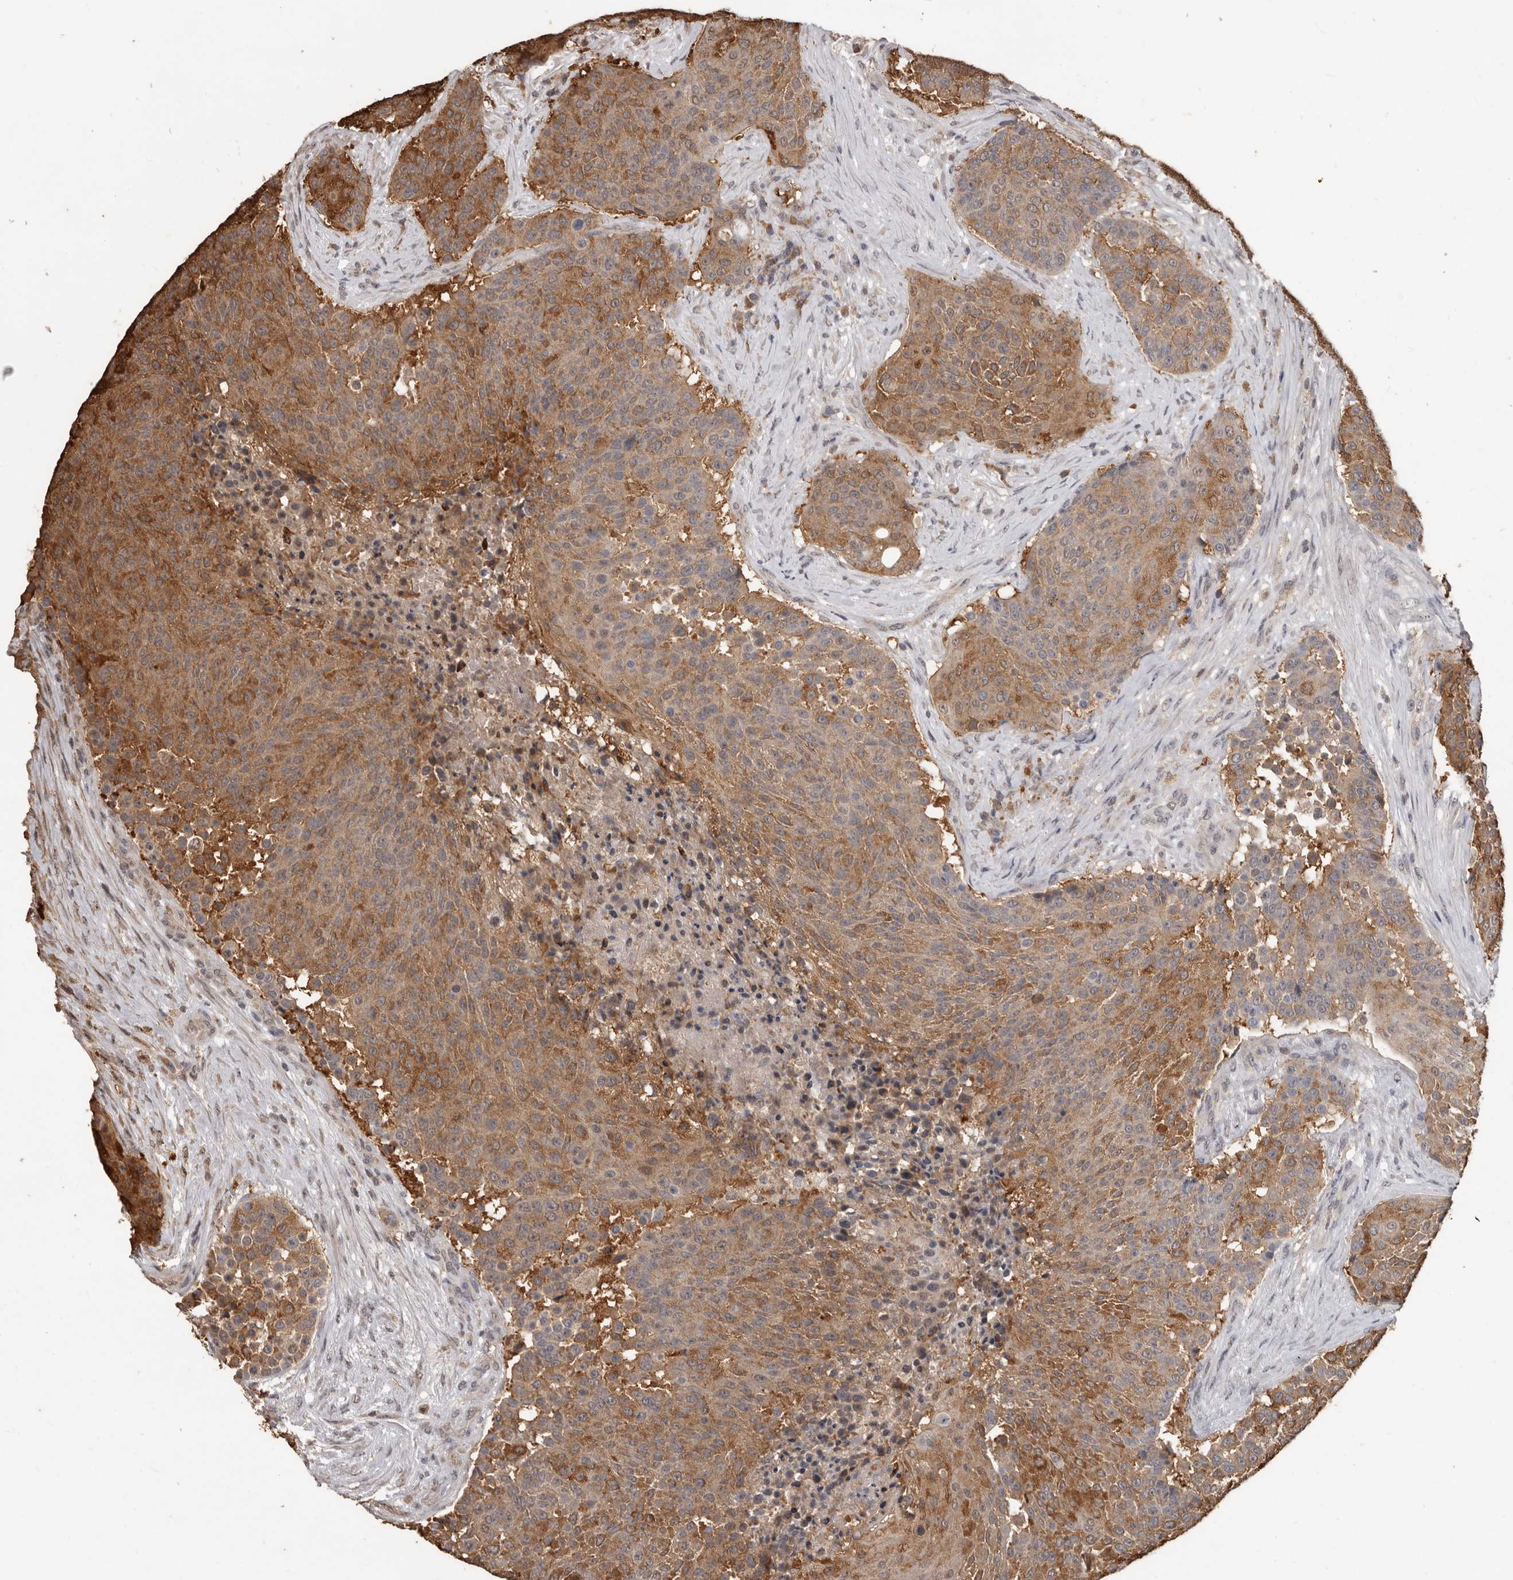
{"staining": {"intensity": "moderate", "quantity": ">75%", "location": "cytoplasmic/membranous"}, "tissue": "urothelial cancer", "cell_type": "Tumor cells", "image_type": "cancer", "snomed": [{"axis": "morphology", "description": "Urothelial carcinoma, High grade"}, {"axis": "topography", "description": "Urinary bladder"}], "caption": "There is medium levels of moderate cytoplasmic/membranous expression in tumor cells of urothelial cancer, as demonstrated by immunohistochemical staining (brown color).", "gene": "MTF1", "patient": {"sex": "female", "age": 63}}